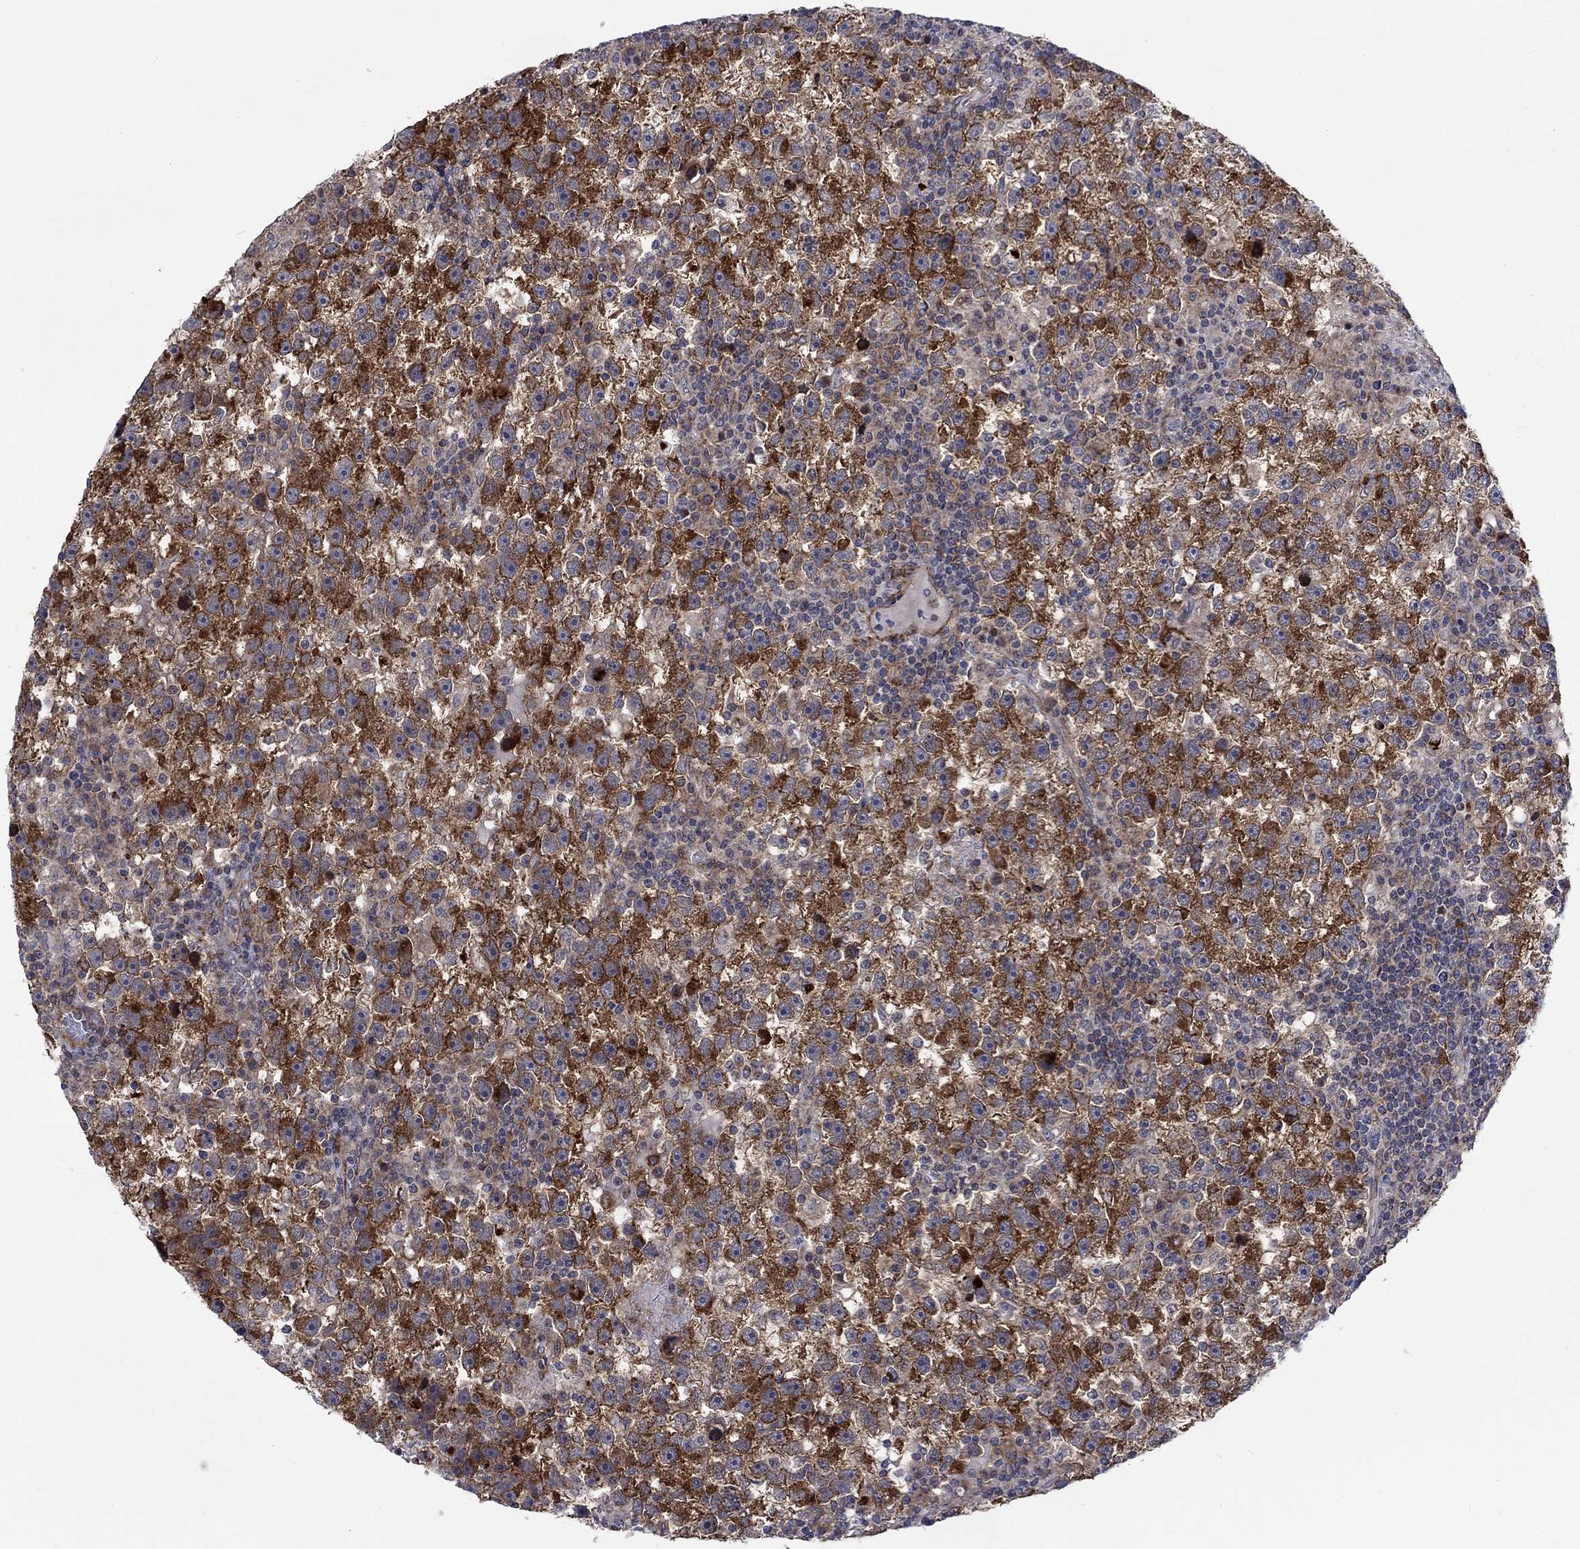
{"staining": {"intensity": "strong", "quantity": "25%-75%", "location": "cytoplasmic/membranous"}, "tissue": "testis cancer", "cell_type": "Tumor cells", "image_type": "cancer", "snomed": [{"axis": "morphology", "description": "Seminoma, NOS"}, {"axis": "topography", "description": "Testis"}], "caption": "Immunohistochemistry photomicrograph of neoplastic tissue: human testis cancer (seminoma) stained using IHC displays high levels of strong protein expression localized specifically in the cytoplasmic/membranous of tumor cells, appearing as a cytoplasmic/membranous brown color.", "gene": "SLC35F2", "patient": {"sex": "male", "age": 47}}